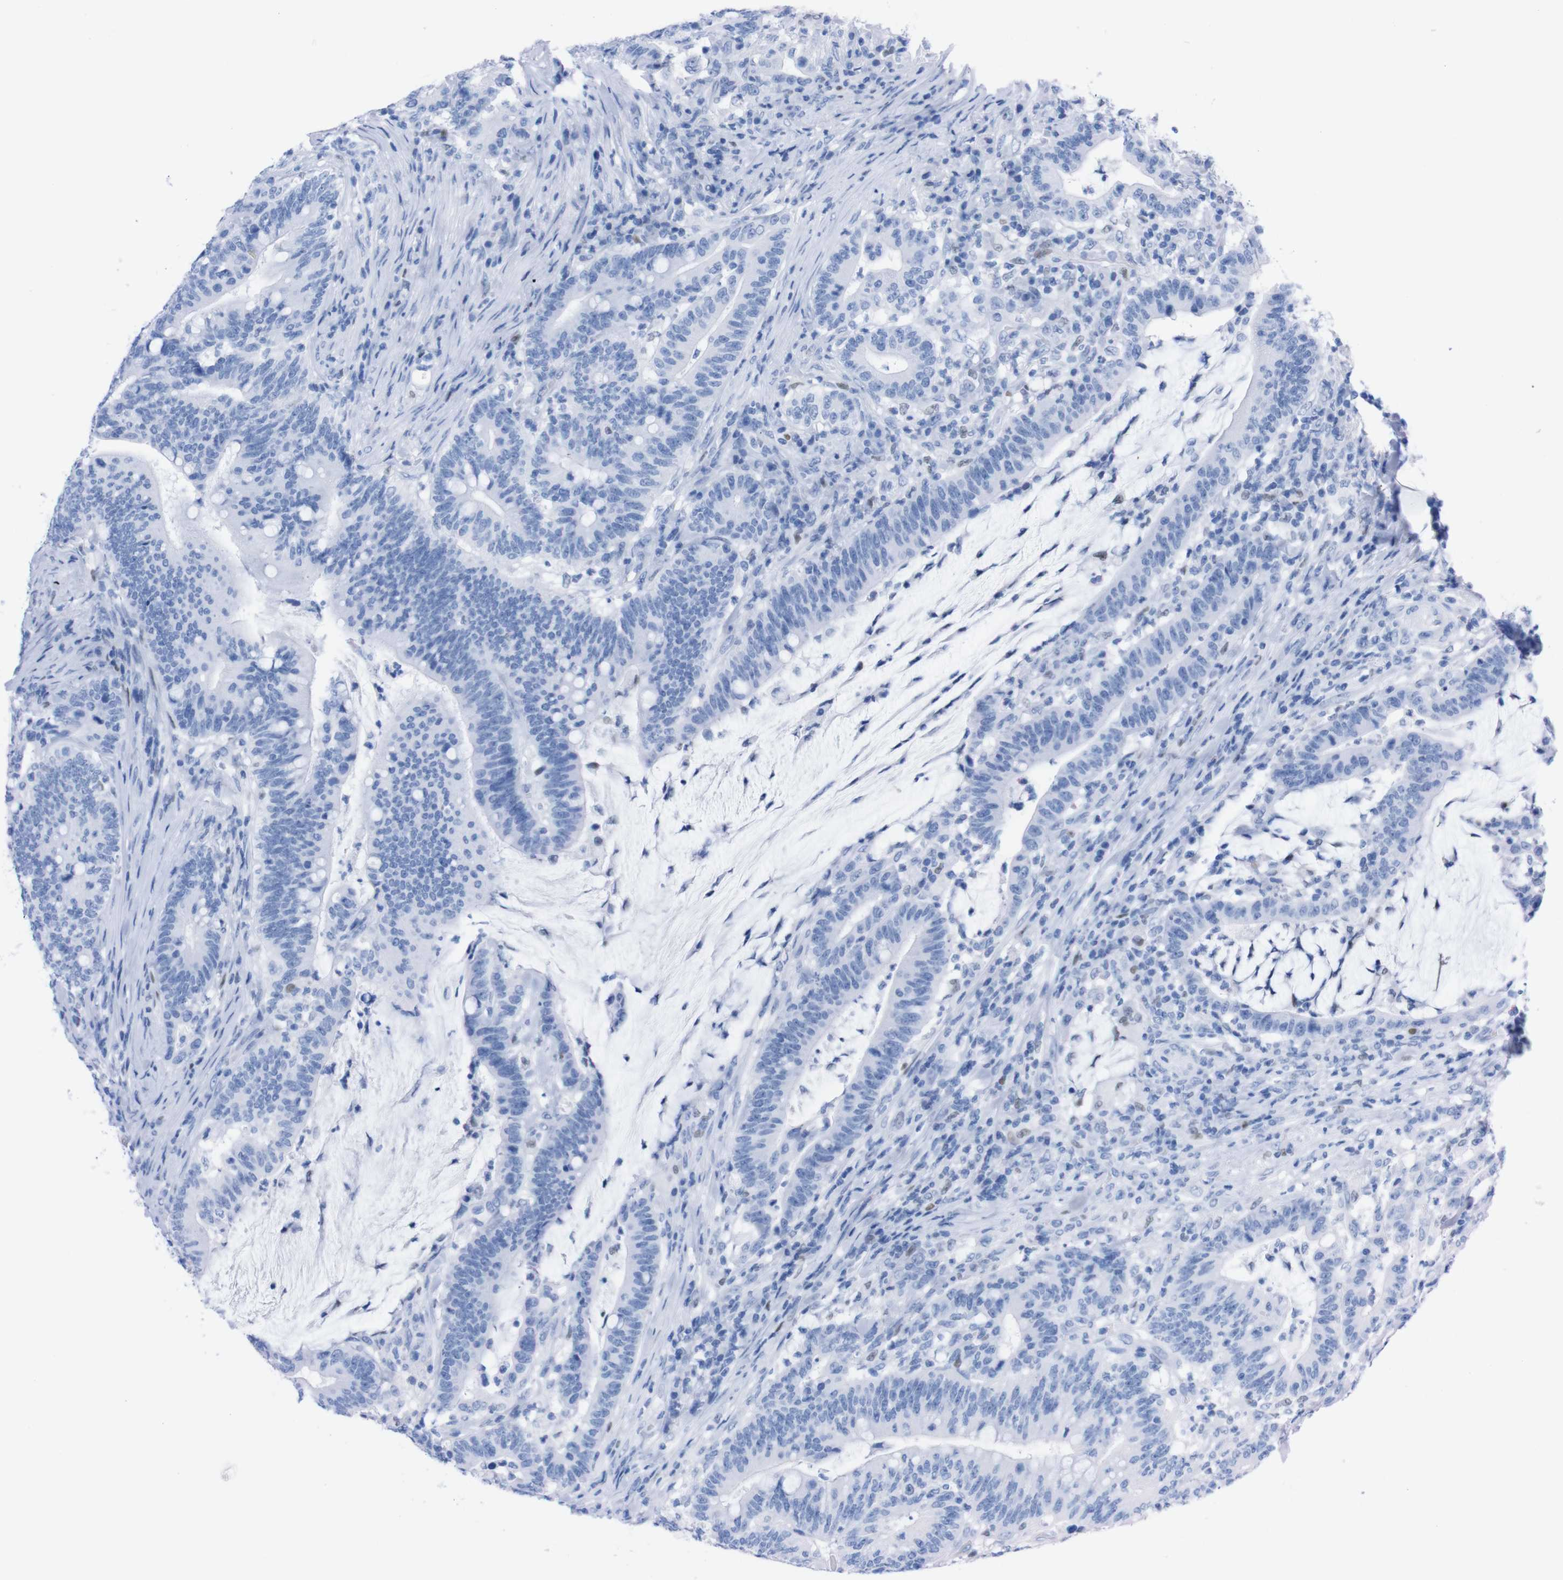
{"staining": {"intensity": "negative", "quantity": "none", "location": "none"}, "tissue": "colorectal cancer", "cell_type": "Tumor cells", "image_type": "cancer", "snomed": [{"axis": "morphology", "description": "Normal tissue, NOS"}, {"axis": "morphology", "description": "Adenocarcinoma, NOS"}, {"axis": "topography", "description": "Colon"}], "caption": "This is an IHC photomicrograph of adenocarcinoma (colorectal). There is no staining in tumor cells.", "gene": "P2RY12", "patient": {"sex": "female", "age": 66}}